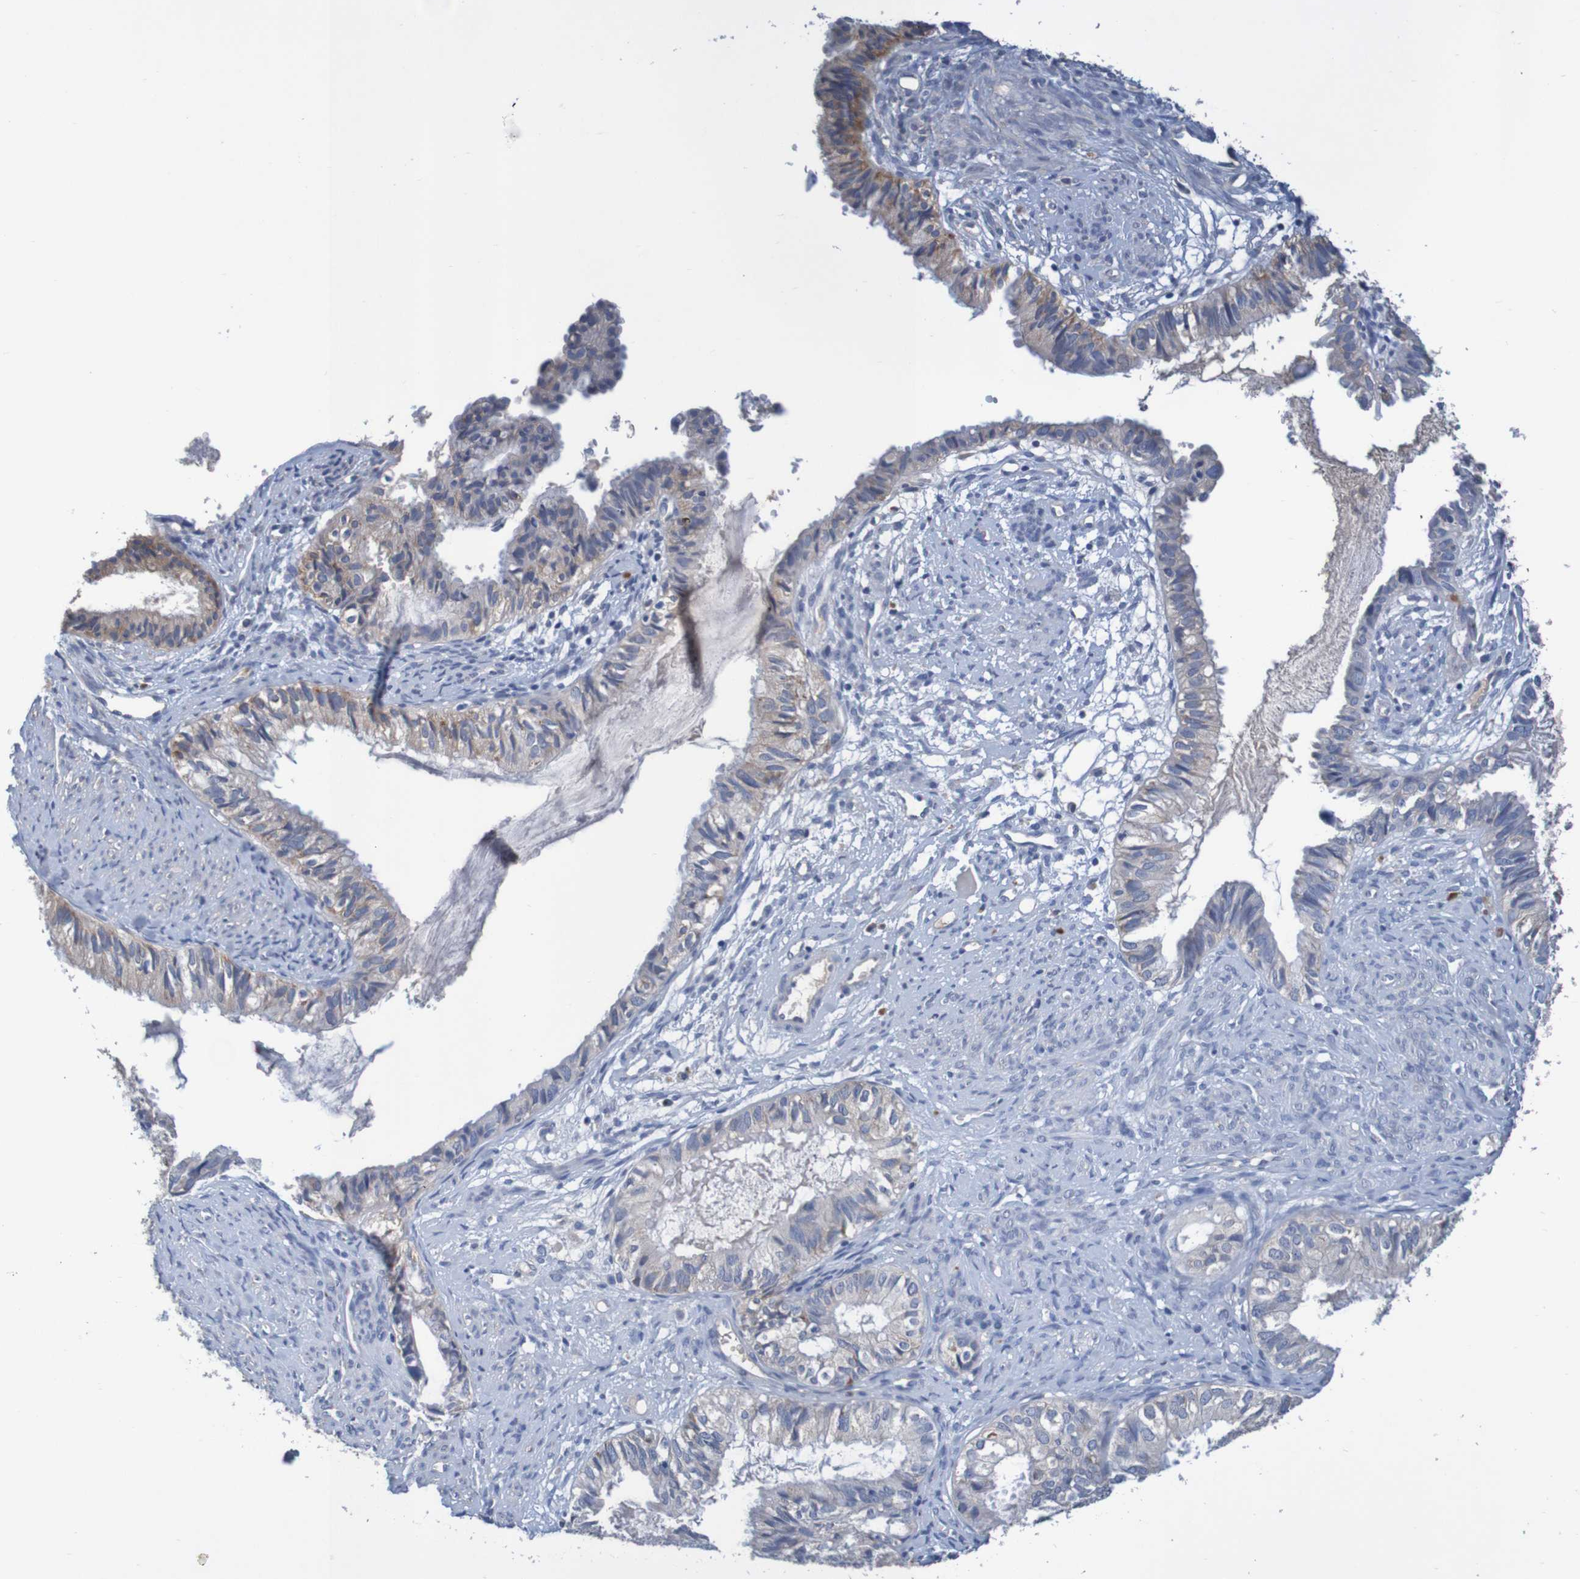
{"staining": {"intensity": "moderate", "quantity": "<25%", "location": "cytoplasmic/membranous"}, "tissue": "cervical cancer", "cell_type": "Tumor cells", "image_type": "cancer", "snomed": [{"axis": "morphology", "description": "Normal tissue, NOS"}, {"axis": "morphology", "description": "Adenocarcinoma, NOS"}, {"axis": "topography", "description": "Cervix"}, {"axis": "topography", "description": "Endometrium"}], "caption": "Immunohistochemical staining of cervical cancer (adenocarcinoma) exhibits moderate cytoplasmic/membranous protein expression in about <25% of tumor cells.", "gene": "LTA", "patient": {"sex": "female", "age": 86}}